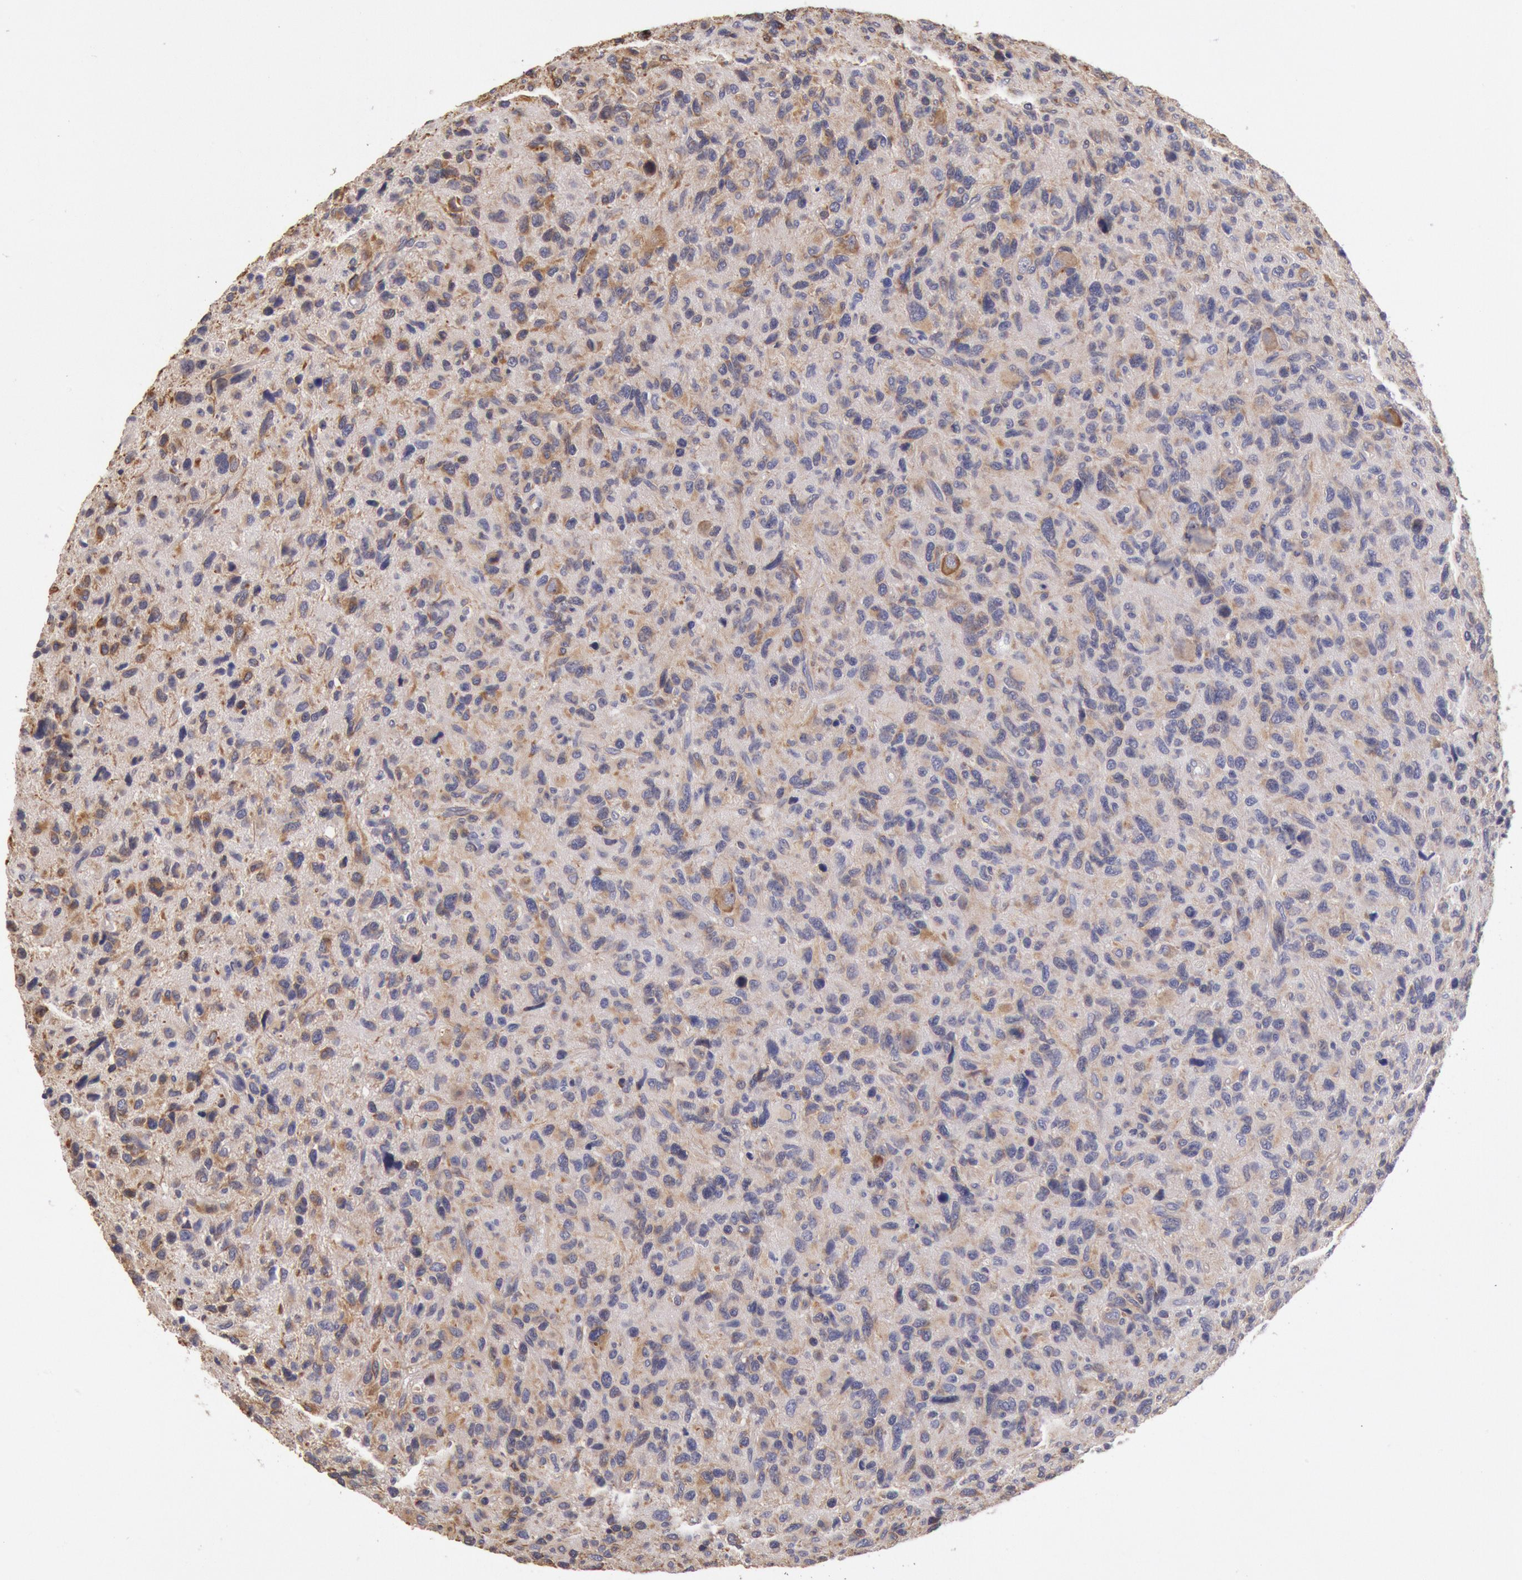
{"staining": {"intensity": "weak", "quantity": ">75%", "location": "cytoplasmic/membranous"}, "tissue": "glioma", "cell_type": "Tumor cells", "image_type": "cancer", "snomed": [{"axis": "morphology", "description": "Glioma, malignant, High grade"}, {"axis": "topography", "description": "Brain"}], "caption": "About >75% of tumor cells in human malignant glioma (high-grade) show weak cytoplasmic/membranous protein positivity as visualized by brown immunohistochemical staining.", "gene": "DRG1", "patient": {"sex": "female", "age": 60}}